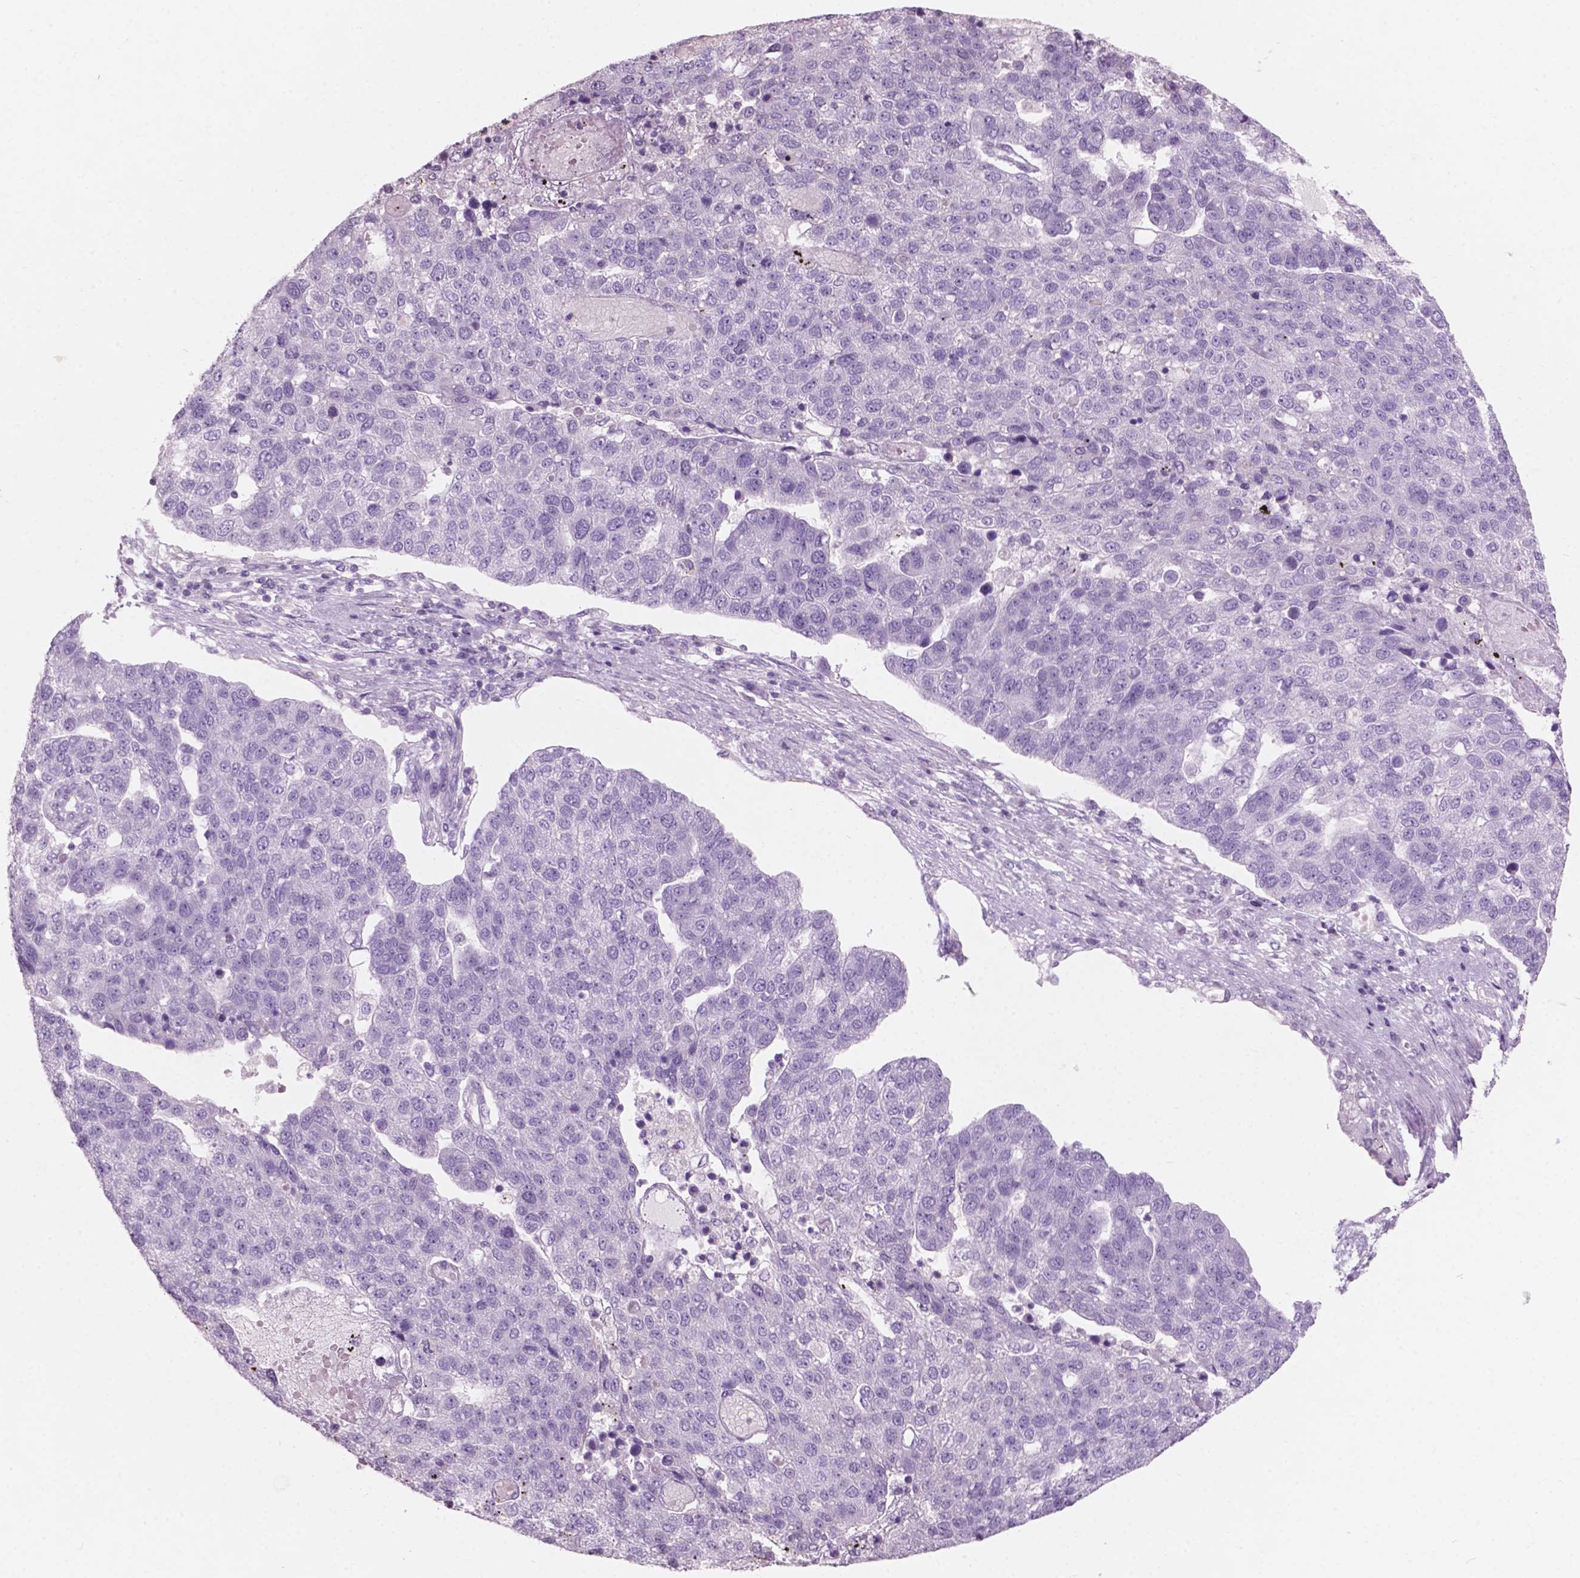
{"staining": {"intensity": "negative", "quantity": "none", "location": "none"}, "tissue": "pancreatic cancer", "cell_type": "Tumor cells", "image_type": "cancer", "snomed": [{"axis": "morphology", "description": "Adenocarcinoma, NOS"}, {"axis": "topography", "description": "Pancreas"}], "caption": "Pancreatic cancer (adenocarcinoma) was stained to show a protein in brown. There is no significant positivity in tumor cells. (DAB (3,3'-diaminobenzidine) immunohistochemistry (IHC) visualized using brightfield microscopy, high magnification).", "gene": "AWAT1", "patient": {"sex": "female", "age": 61}}